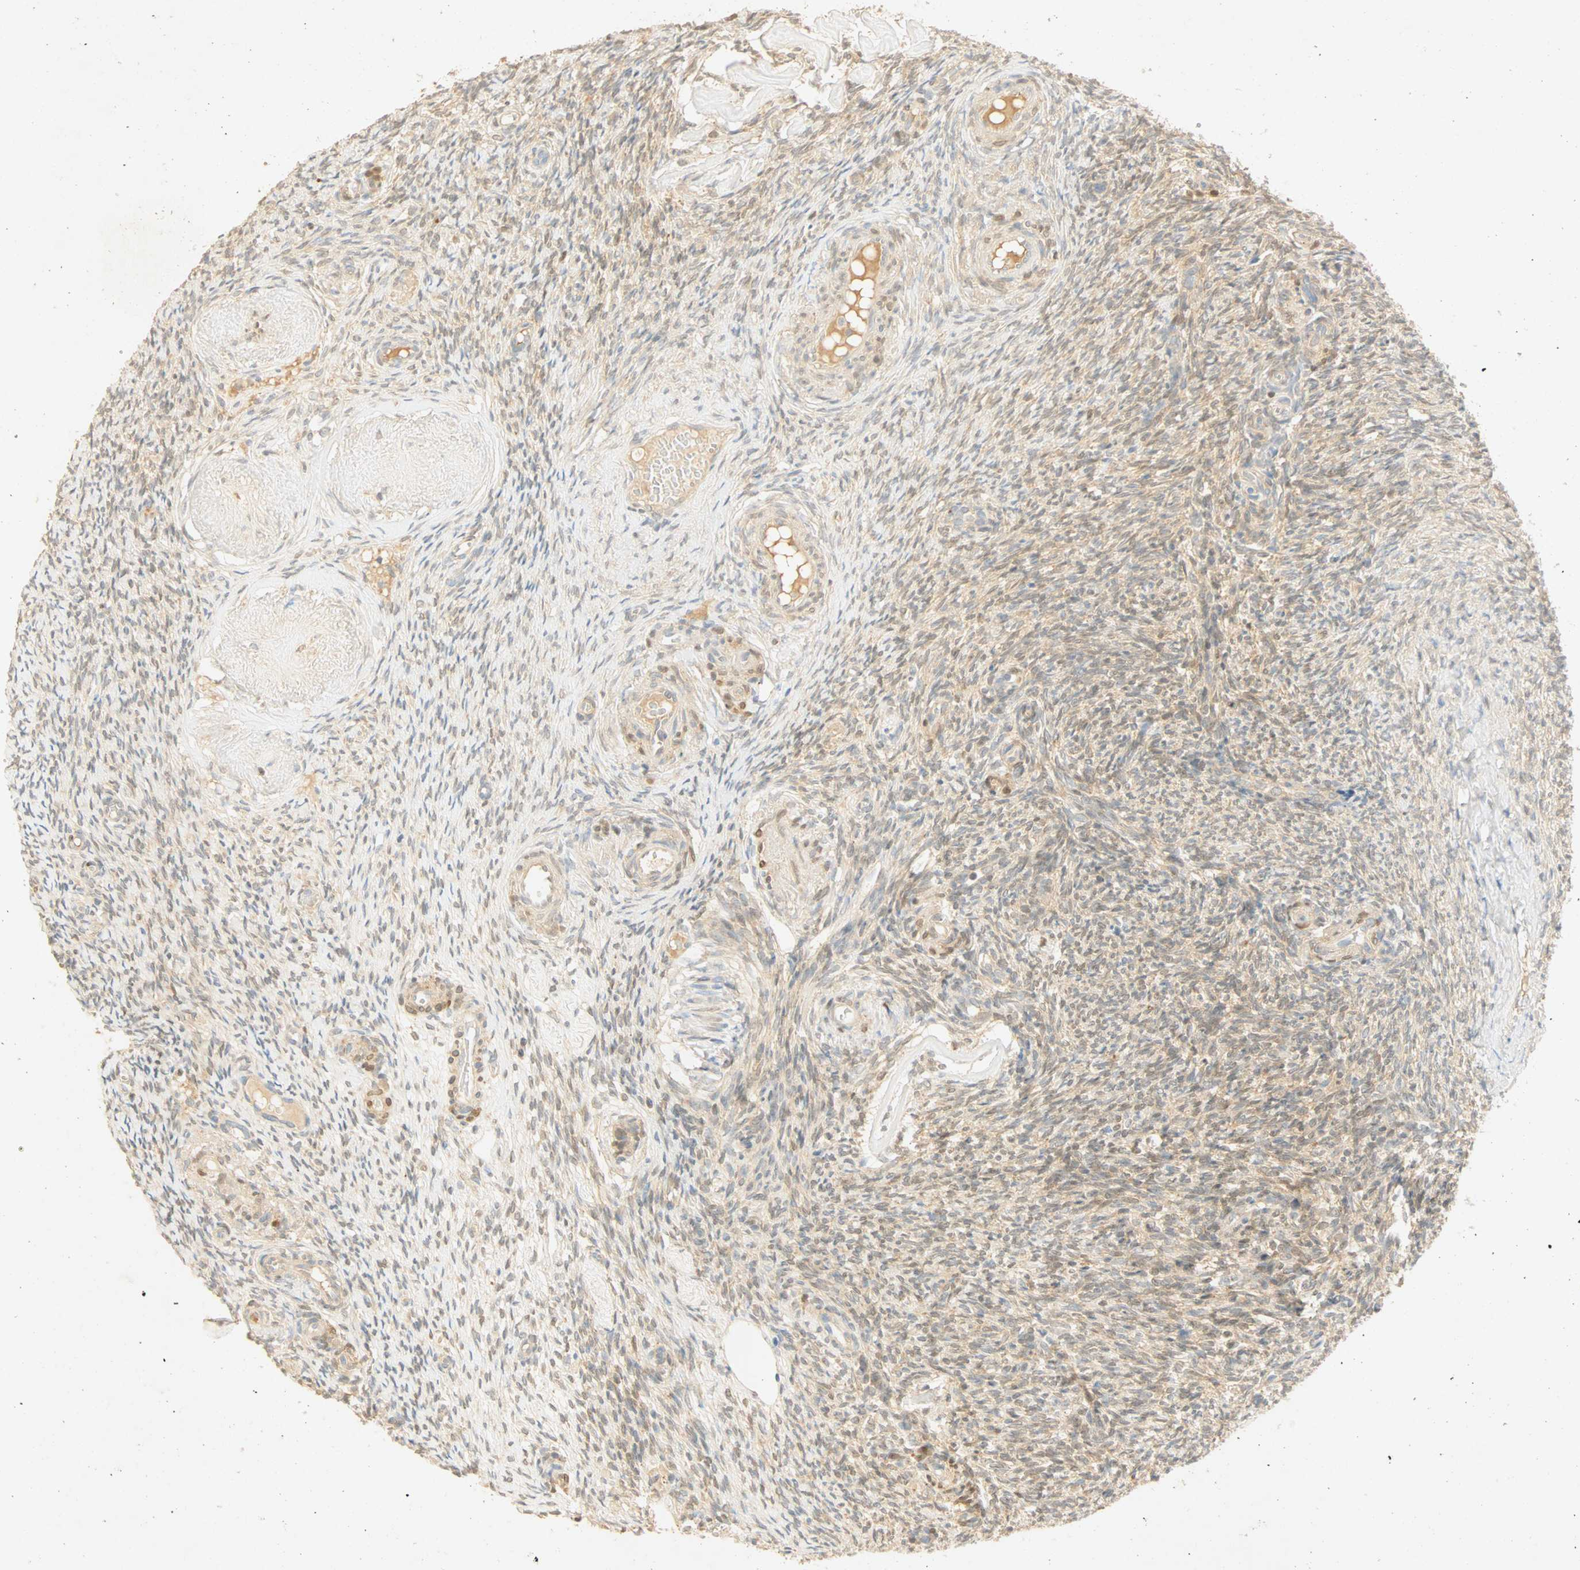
{"staining": {"intensity": "moderate", "quantity": "<25%", "location": "cytoplasmic/membranous"}, "tissue": "ovary", "cell_type": "Follicle cells", "image_type": "normal", "snomed": [{"axis": "morphology", "description": "Normal tissue, NOS"}, {"axis": "topography", "description": "Ovary"}], "caption": "Ovary stained for a protein (brown) reveals moderate cytoplasmic/membranous positive positivity in approximately <25% of follicle cells.", "gene": "SELENBP1", "patient": {"sex": "female", "age": 60}}